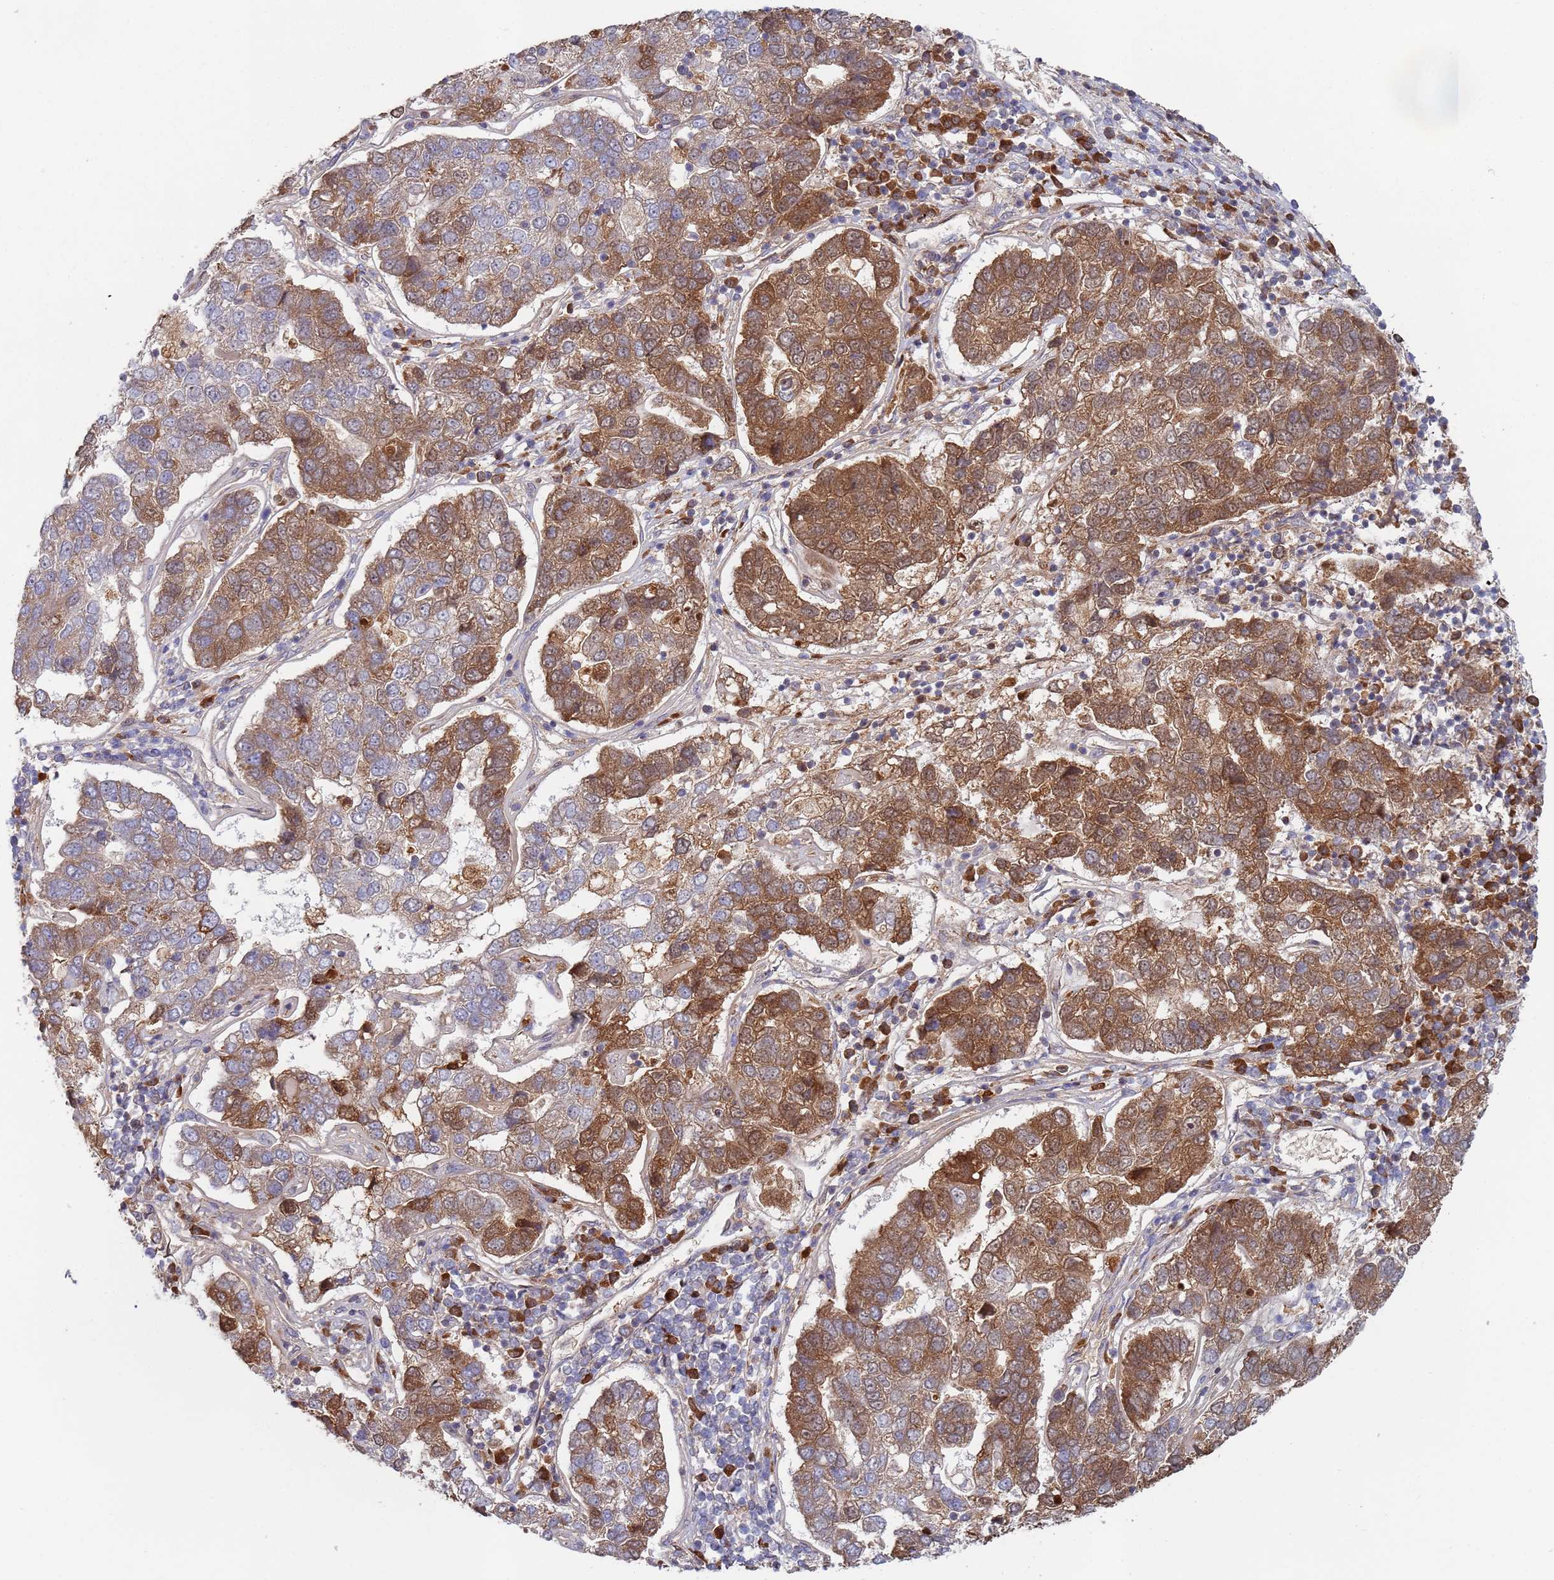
{"staining": {"intensity": "moderate", "quantity": "25%-75%", "location": "cytoplasmic/membranous"}, "tissue": "pancreatic cancer", "cell_type": "Tumor cells", "image_type": "cancer", "snomed": [{"axis": "morphology", "description": "Adenocarcinoma, NOS"}, {"axis": "topography", "description": "Pancreas"}], "caption": "Pancreatic cancer stained for a protein (brown) reveals moderate cytoplasmic/membranous positive staining in approximately 25%-75% of tumor cells.", "gene": "OR5A2", "patient": {"sex": "female", "age": 61}}